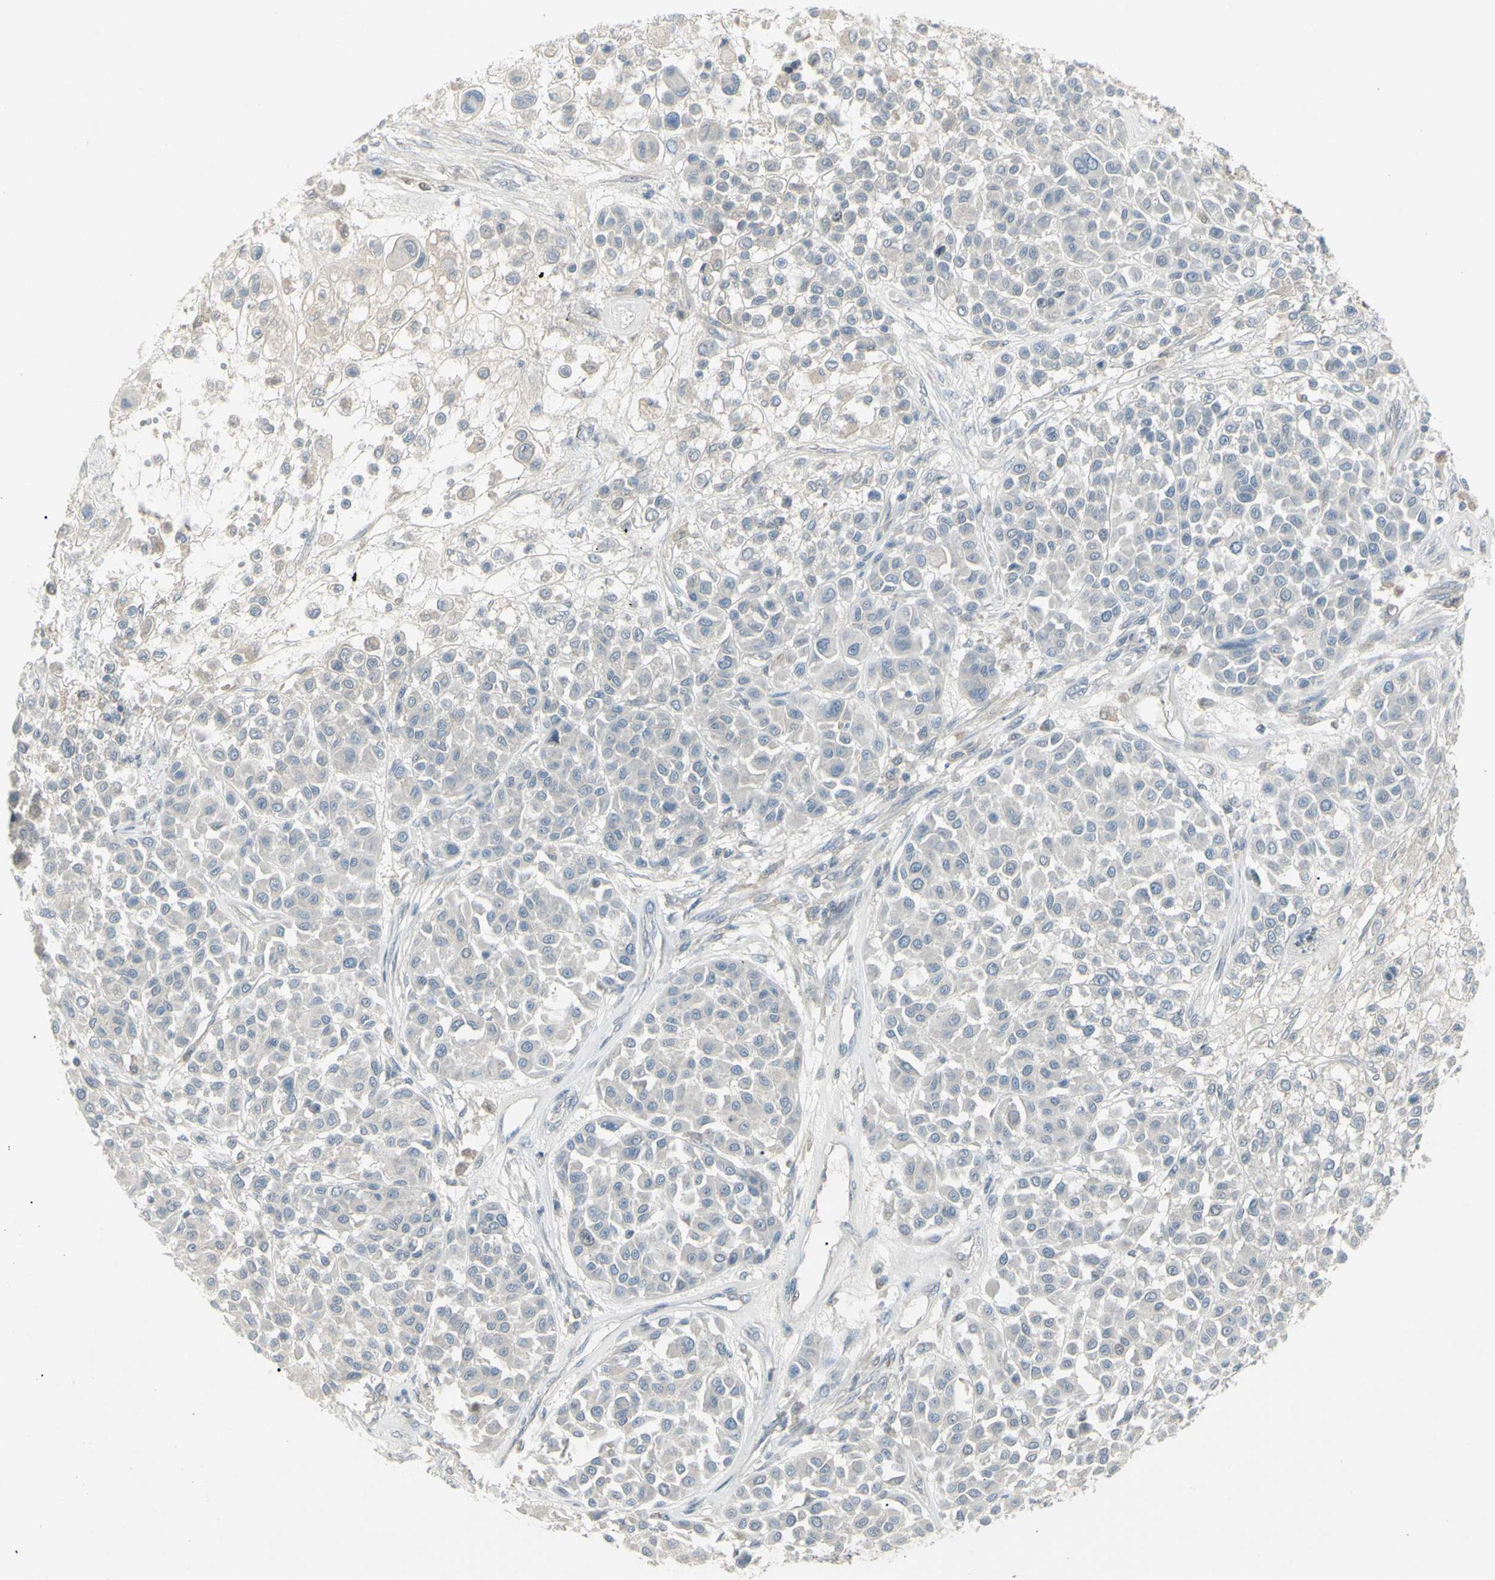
{"staining": {"intensity": "negative", "quantity": "none", "location": "none"}, "tissue": "melanoma", "cell_type": "Tumor cells", "image_type": "cancer", "snomed": [{"axis": "morphology", "description": "Malignant melanoma, Metastatic site"}, {"axis": "topography", "description": "Soft tissue"}], "caption": "This is an immunohistochemistry (IHC) micrograph of malignant melanoma (metastatic site). There is no staining in tumor cells.", "gene": "SH3GL2", "patient": {"sex": "male", "age": 41}}